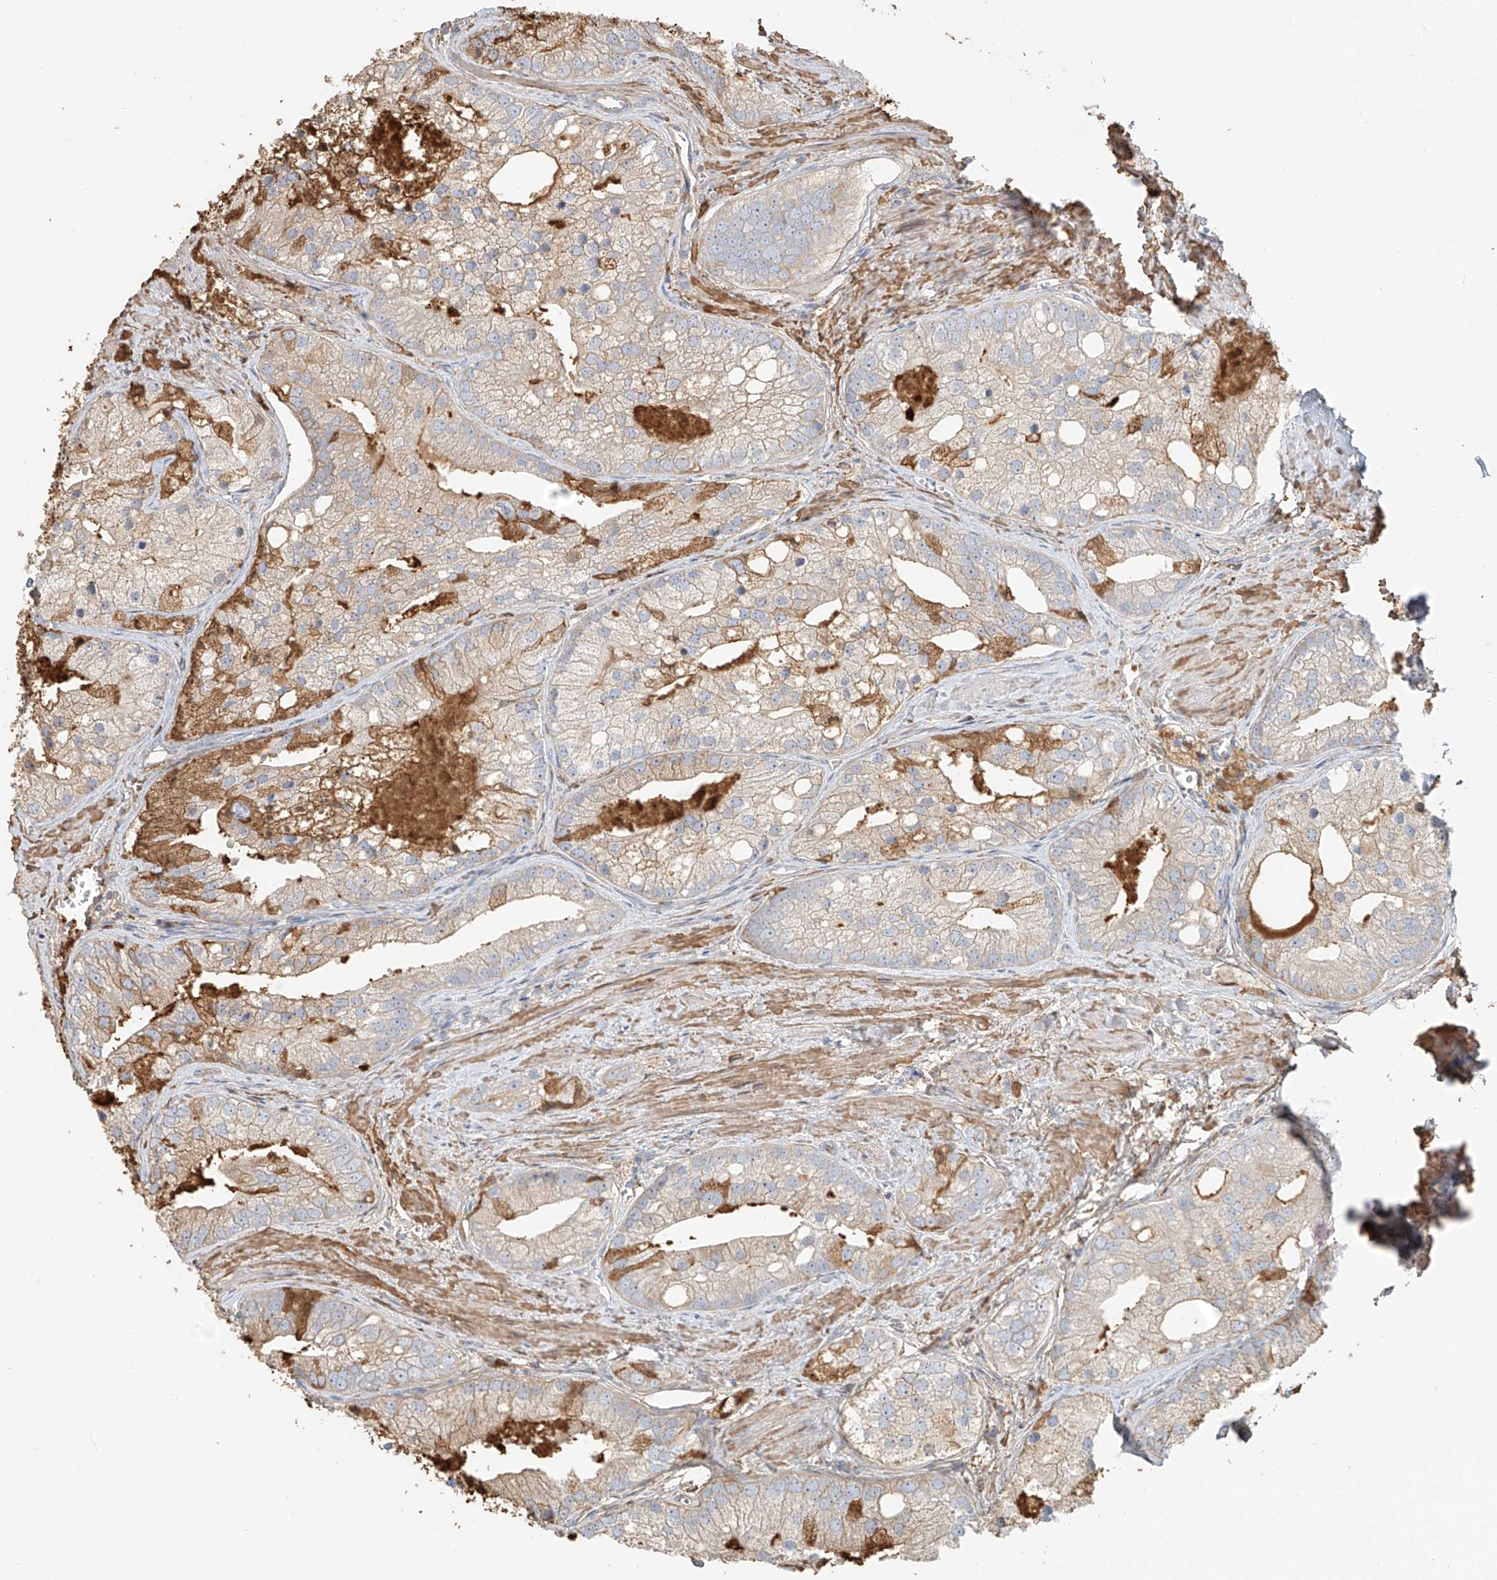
{"staining": {"intensity": "weak", "quantity": "25%-75%", "location": "cytoplasmic/membranous"}, "tissue": "prostate cancer", "cell_type": "Tumor cells", "image_type": "cancer", "snomed": [{"axis": "morphology", "description": "Adenocarcinoma, Low grade"}, {"axis": "topography", "description": "Prostate"}], "caption": "Weak cytoplasmic/membranous protein staining is seen in approximately 25%-75% of tumor cells in prostate cancer. (Stains: DAB in brown, nuclei in blue, Microscopy: brightfield microscopy at high magnification).", "gene": "ZFP30", "patient": {"sex": "male", "age": 69}}